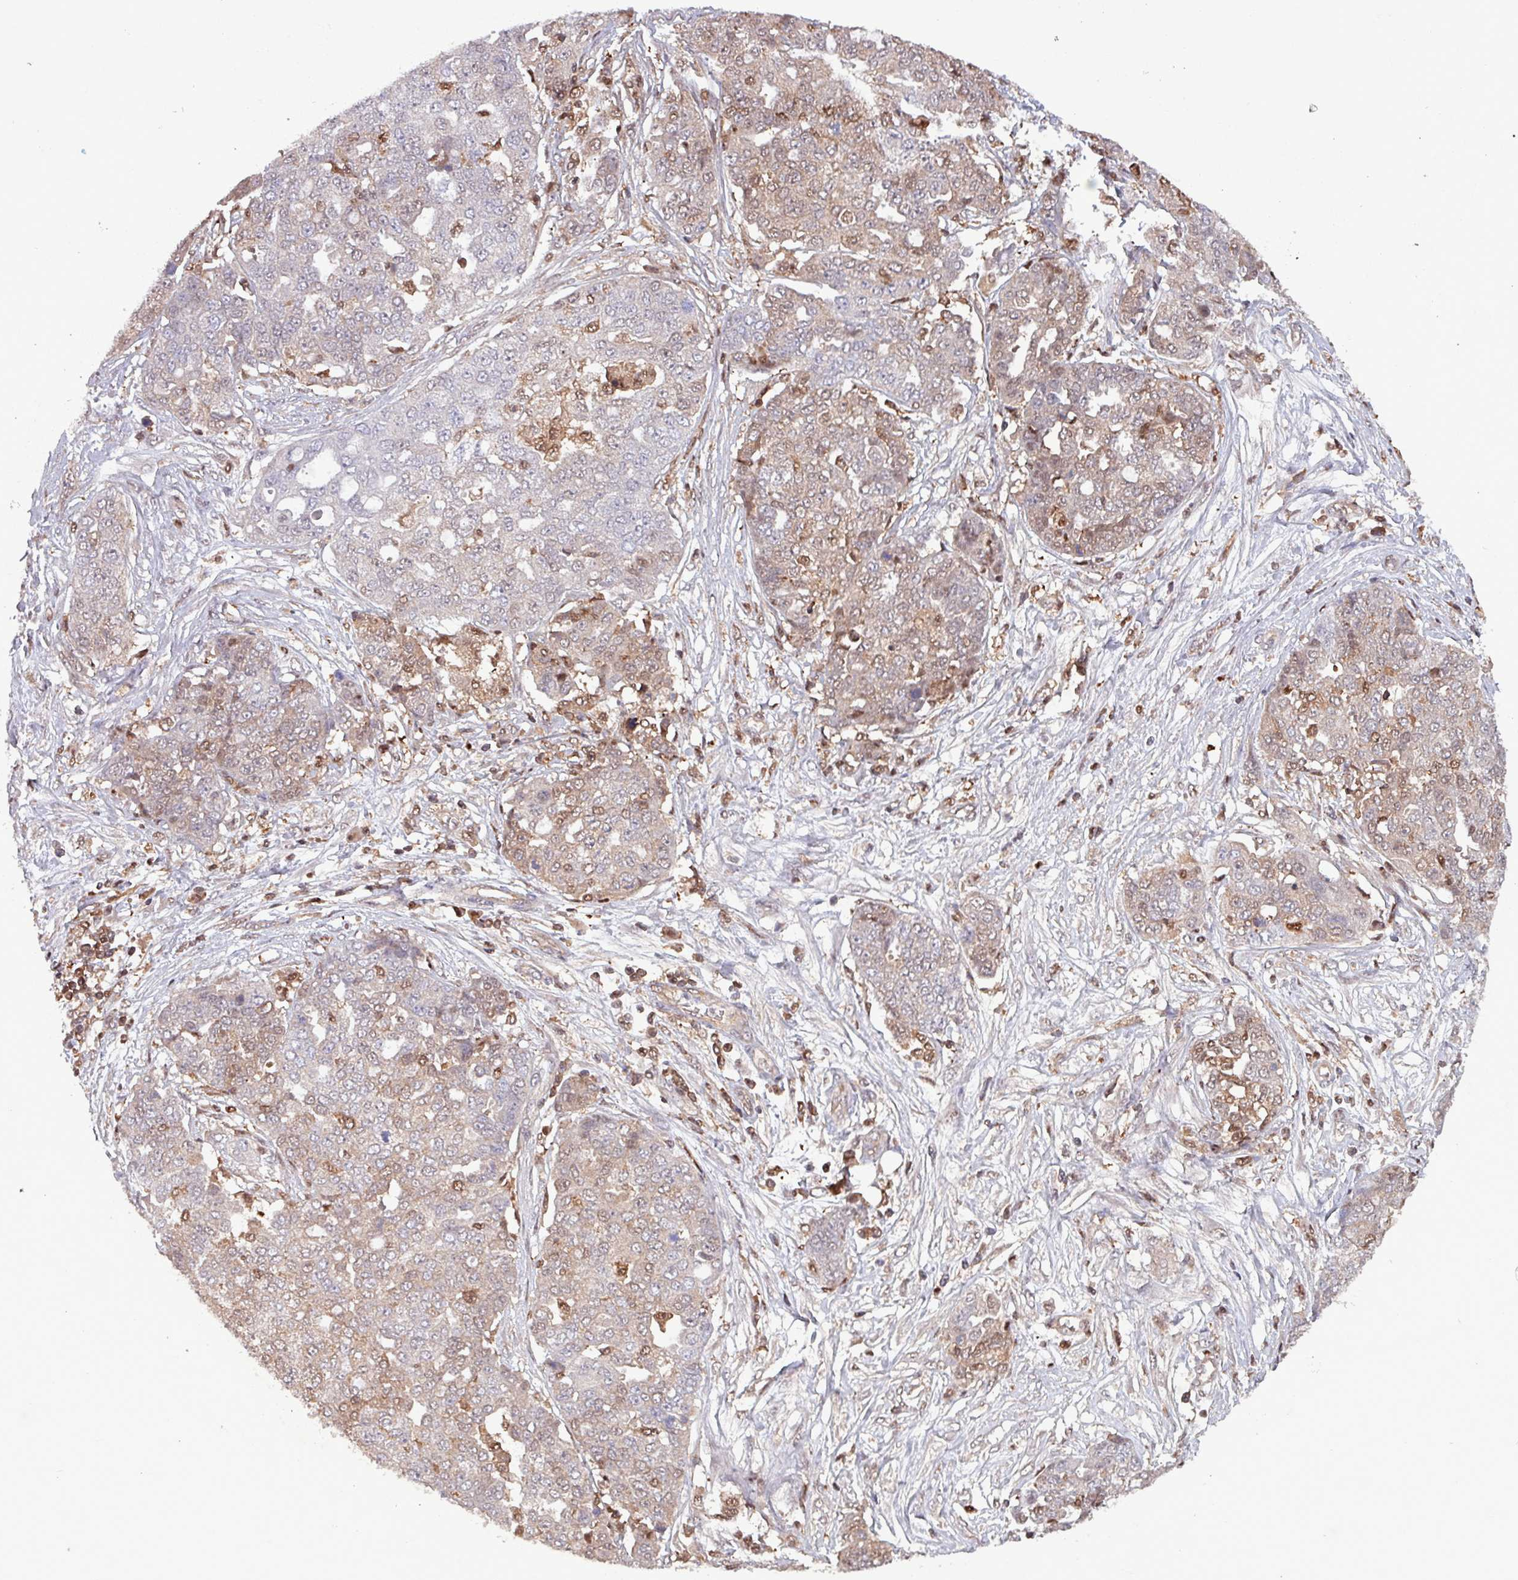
{"staining": {"intensity": "weak", "quantity": "25%-75%", "location": "cytoplasmic/membranous,nuclear"}, "tissue": "ovarian cancer", "cell_type": "Tumor cells", "image_type": "cancer", "snomed": [{"axis": "morphology", "description": "Cystadenocarcinoma, serous, NOS"}, {"axis": "topography", "description": "Soft tissue"}, {"axis": "topography", "description": "Ovary"}], "caption": "Ovarian cancer (serous cystadenocarcinoma) tissue shows weak cytoplasmic/membranous and nuclear expression in approximately 25%-75% of tumor cells, visualized by immunohistochemistry.", "gene": "PSMB8", "patient": {"sex": "female", "age": 57}}